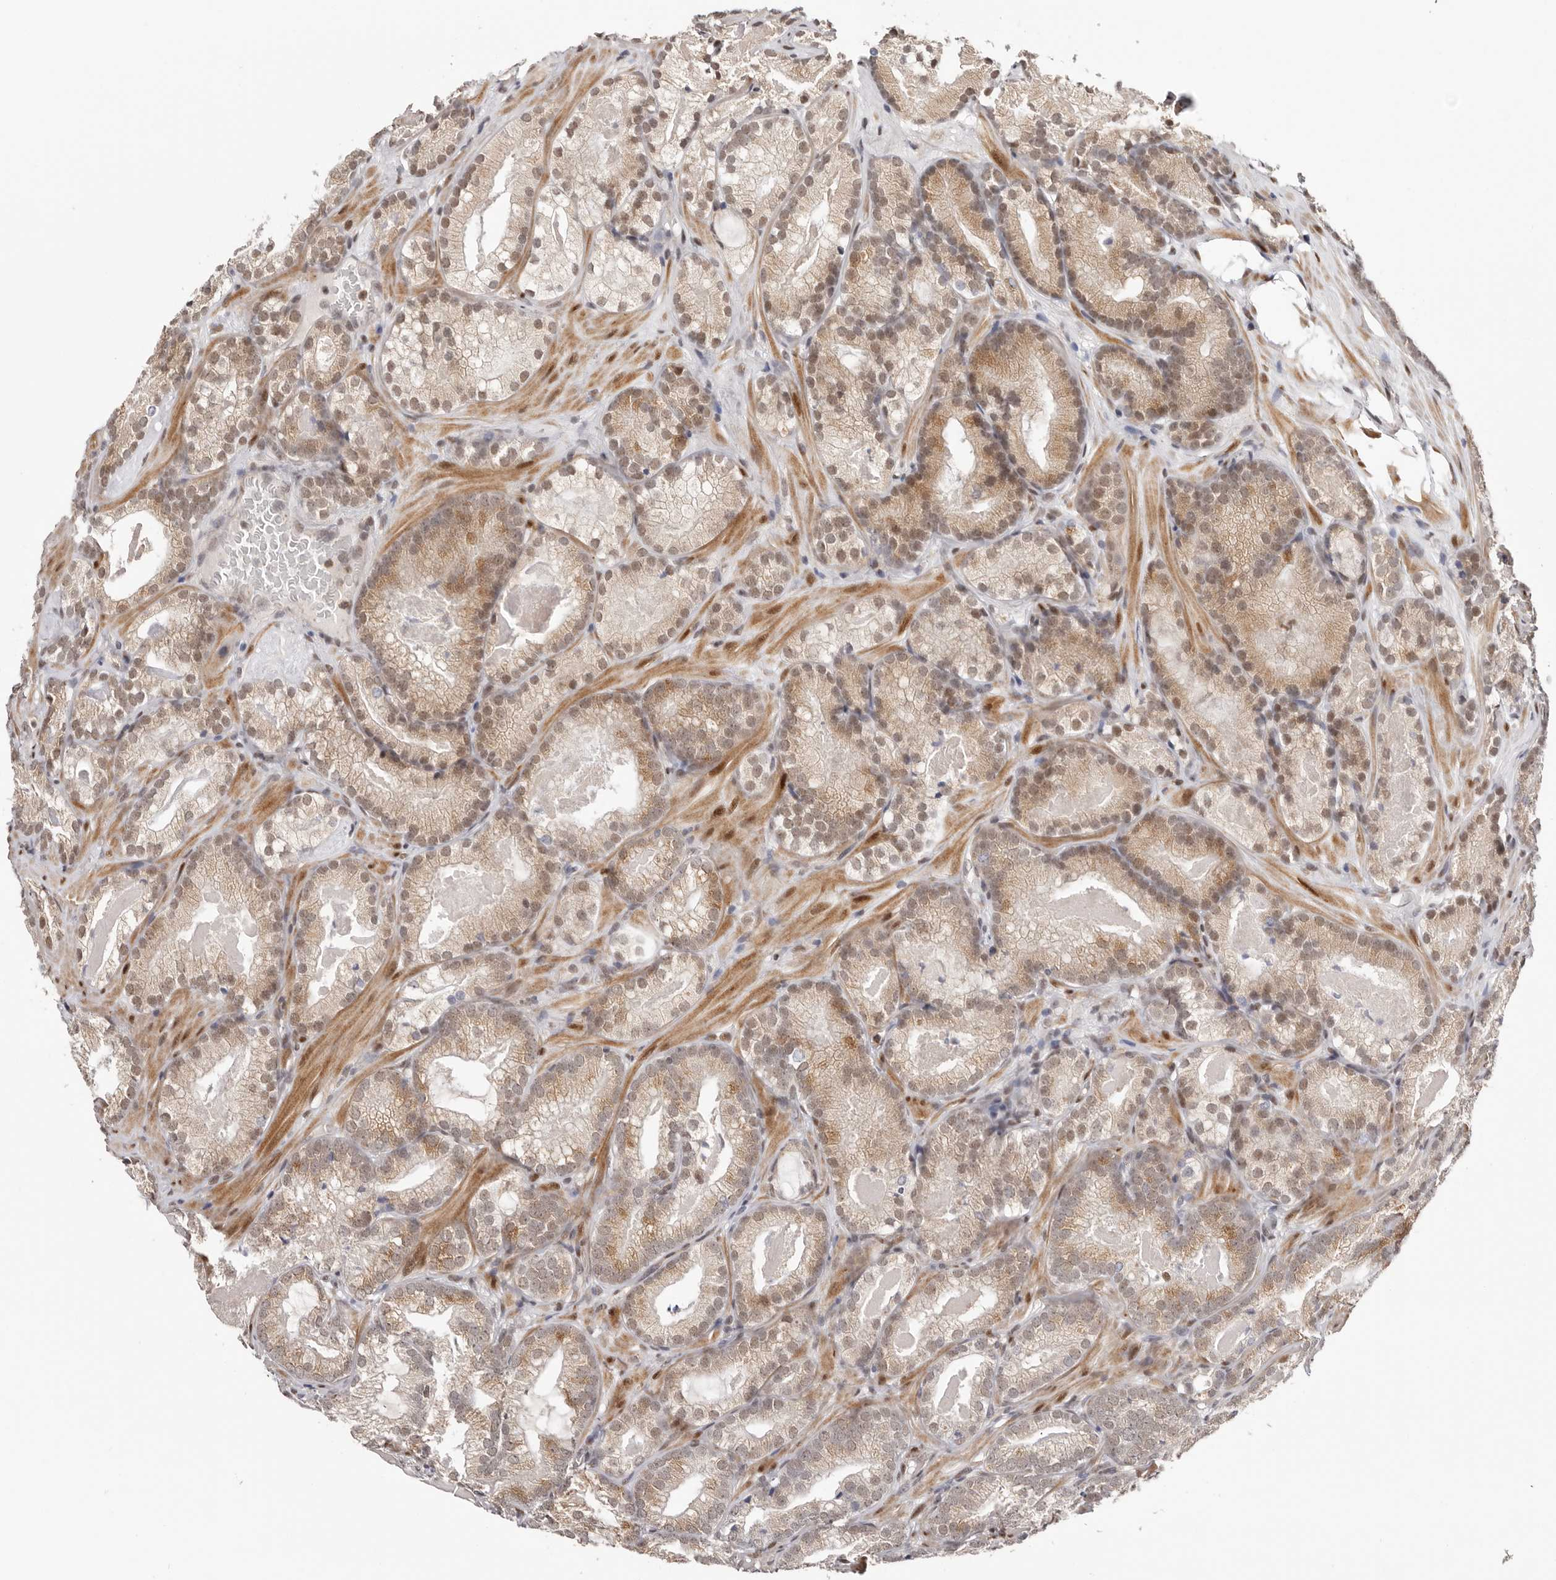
{"staining": {"intensity": "weak", "quantity": ">75%", "location": "cytoplasmic/membranous,nuclear"}, "tissue": "prostate cancer", "cell_type": "Tumor cells", "image_type": "cancer", "snomed": [{"axis": "morphology", "description": "Adenocarcinoma, Low grade"}, {"axis": "topography", "description": "Prostate"}], "caption": "A histopathology image of prostate cancer stained for a protein displays weak cytoplasmic/membranous and nuclear brown staining in tumor cells.", "gene": "SMAD7", "patient": {"sex": "male", "age": 72}}